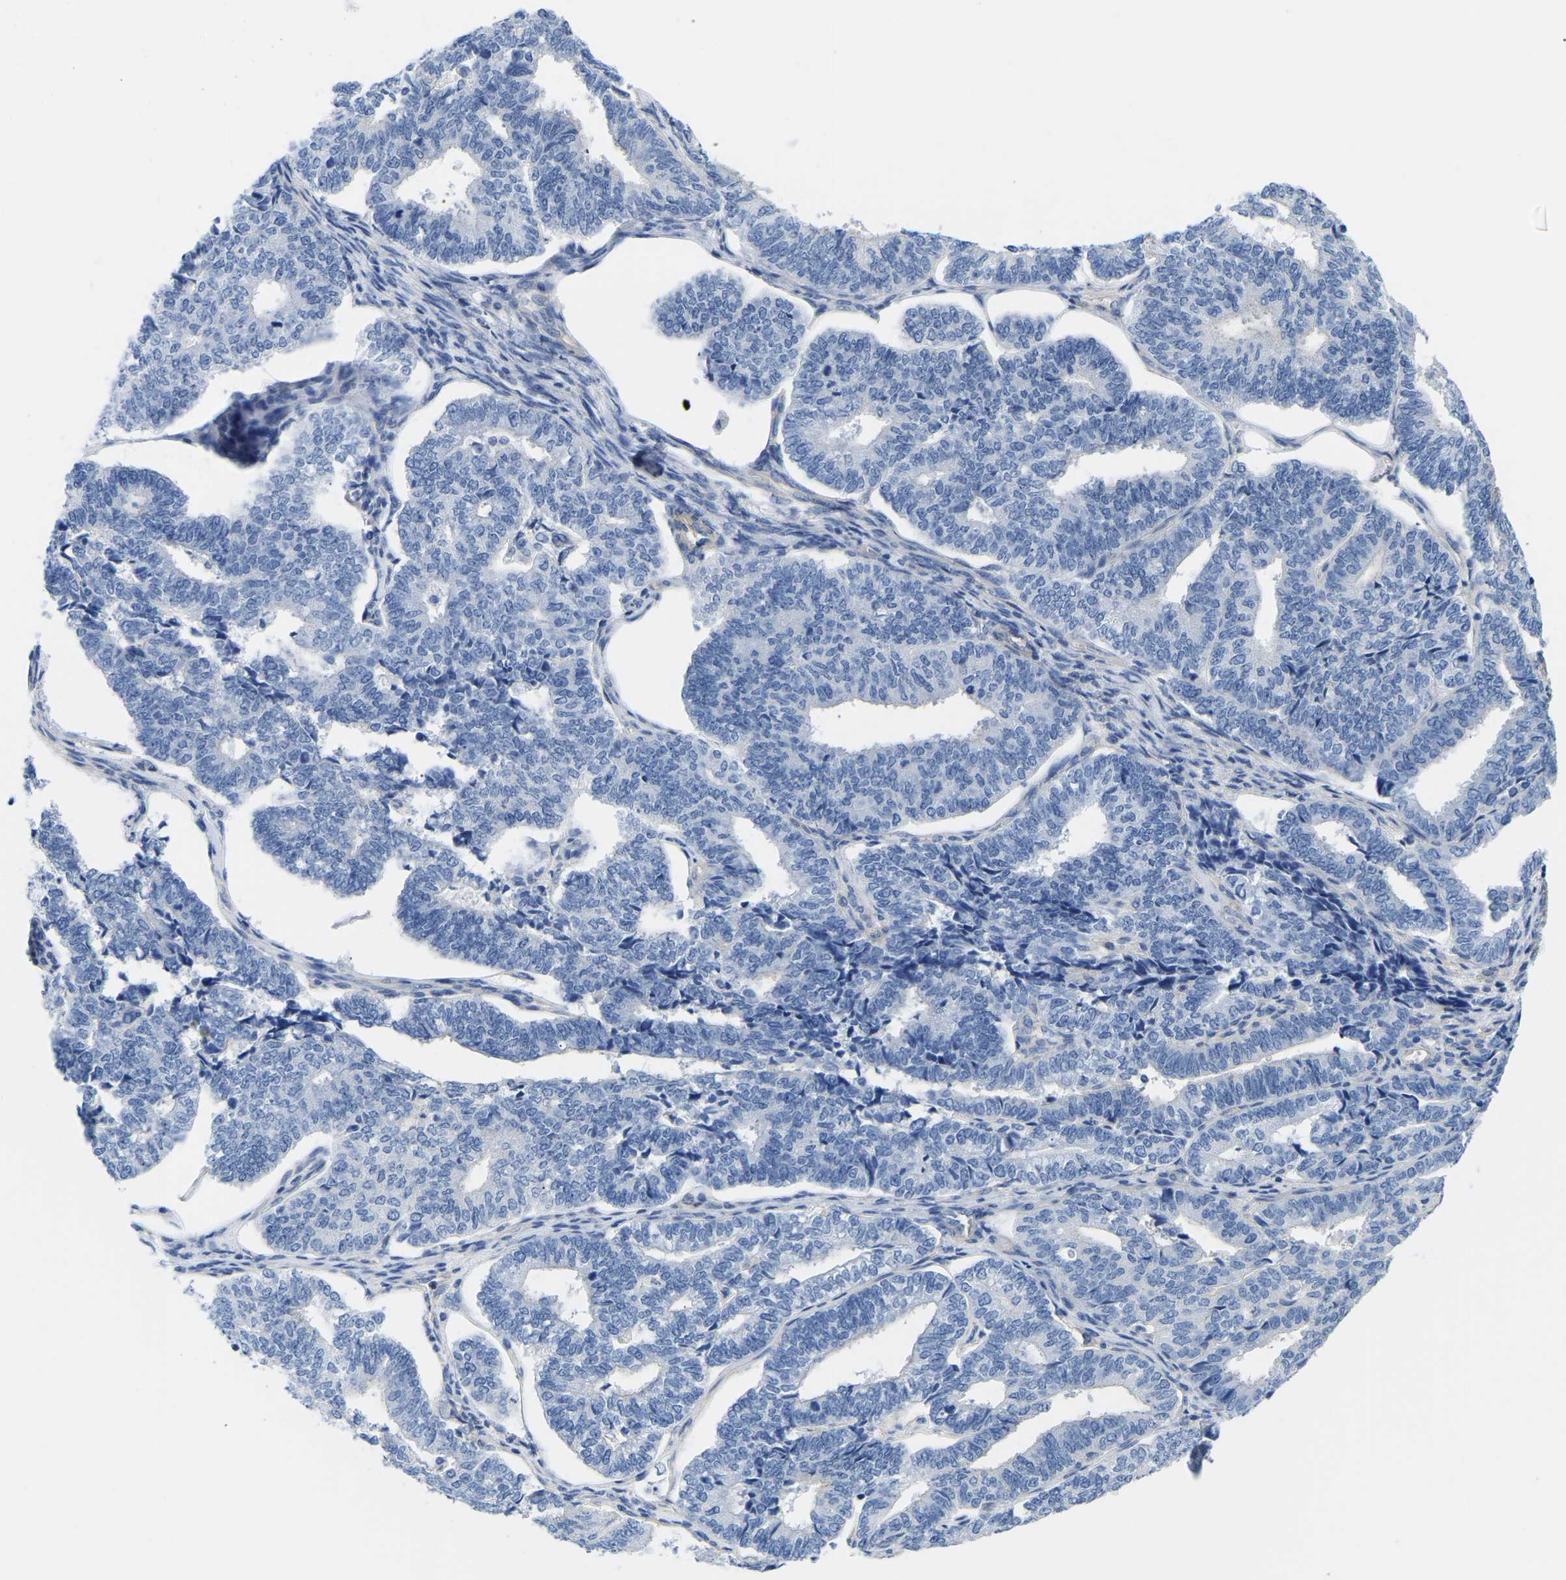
{"staining": {"intensity": "negative", "quantity": "none", "location": "none"}, "tissue": "endometrial cancer", "cell_type": "Tumor cells", "image_type": "cancer", "snomed": [{"axis": "morphology", "description": "Adenocarcinoma, NOS"}, {"axis": "topography", "description": "Endometrium"}], "caption": "The micrograph shows no staining of tumor cells in endometrial adenocarcinoma.", "gene": "UPK3A", "patient": {"sex": "female", "age": 70}}